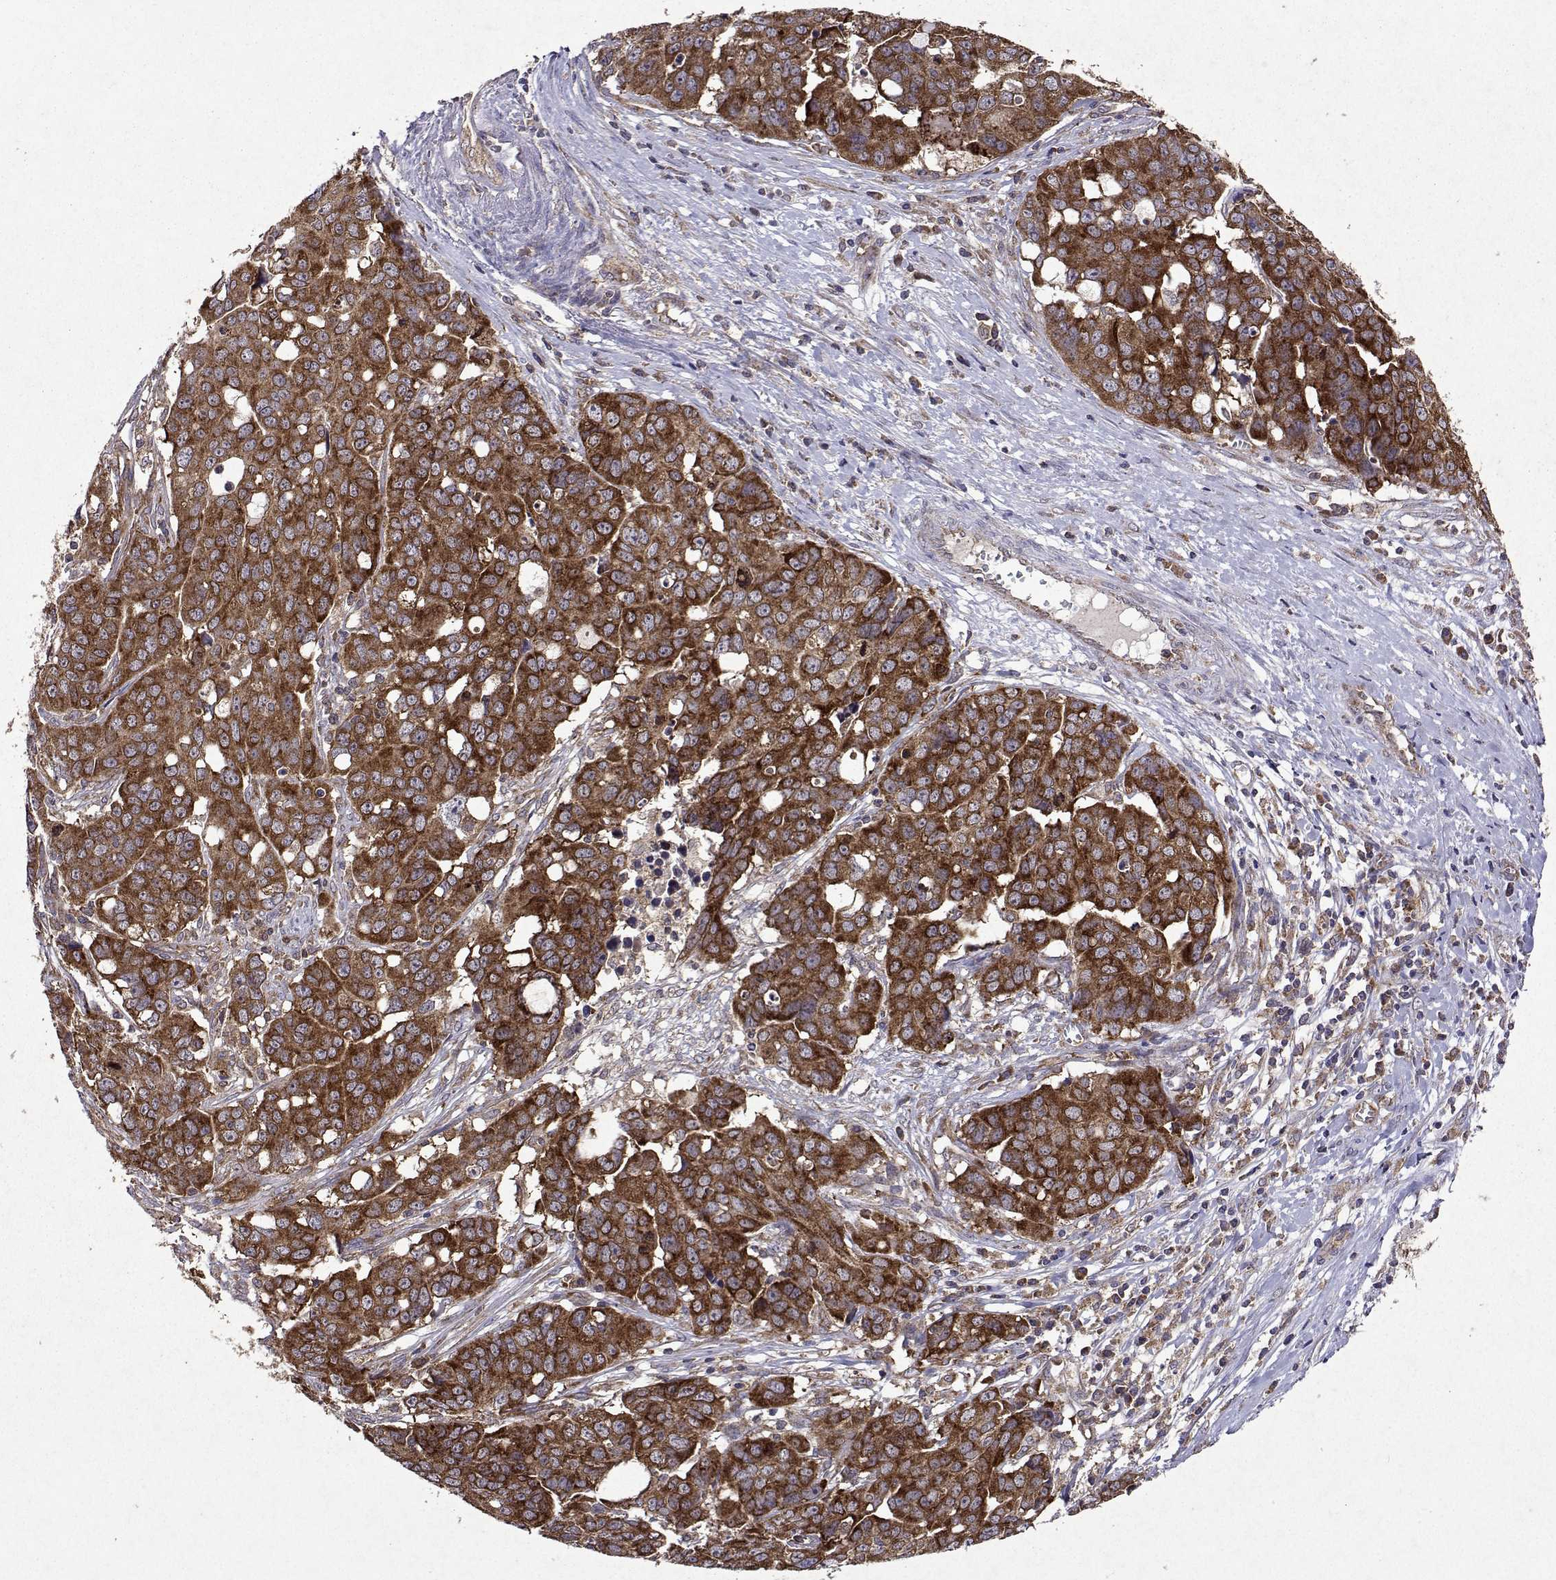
{"staining": {"intensity": "strong", "quantity": ">75%", "location": "cytoplasmic/membranous"}, "tissue": "ovarian cancer", "cell_type": "Tumor cells", "image_type": "cancer", "snomed": [{"axis": "morphology", "description": "Carcinoma, endometroid"}, {"axis": "topography", "description": "Ovary"}], "caption": "Ovarian endometroid carcinoma stained with a brown dye demonstrates strong cytoplasmic/membranous positive expression in approximately >75% of tumor cells.", "gene": "TARBP2", "patient": {"sex": "female", "age": 78}}